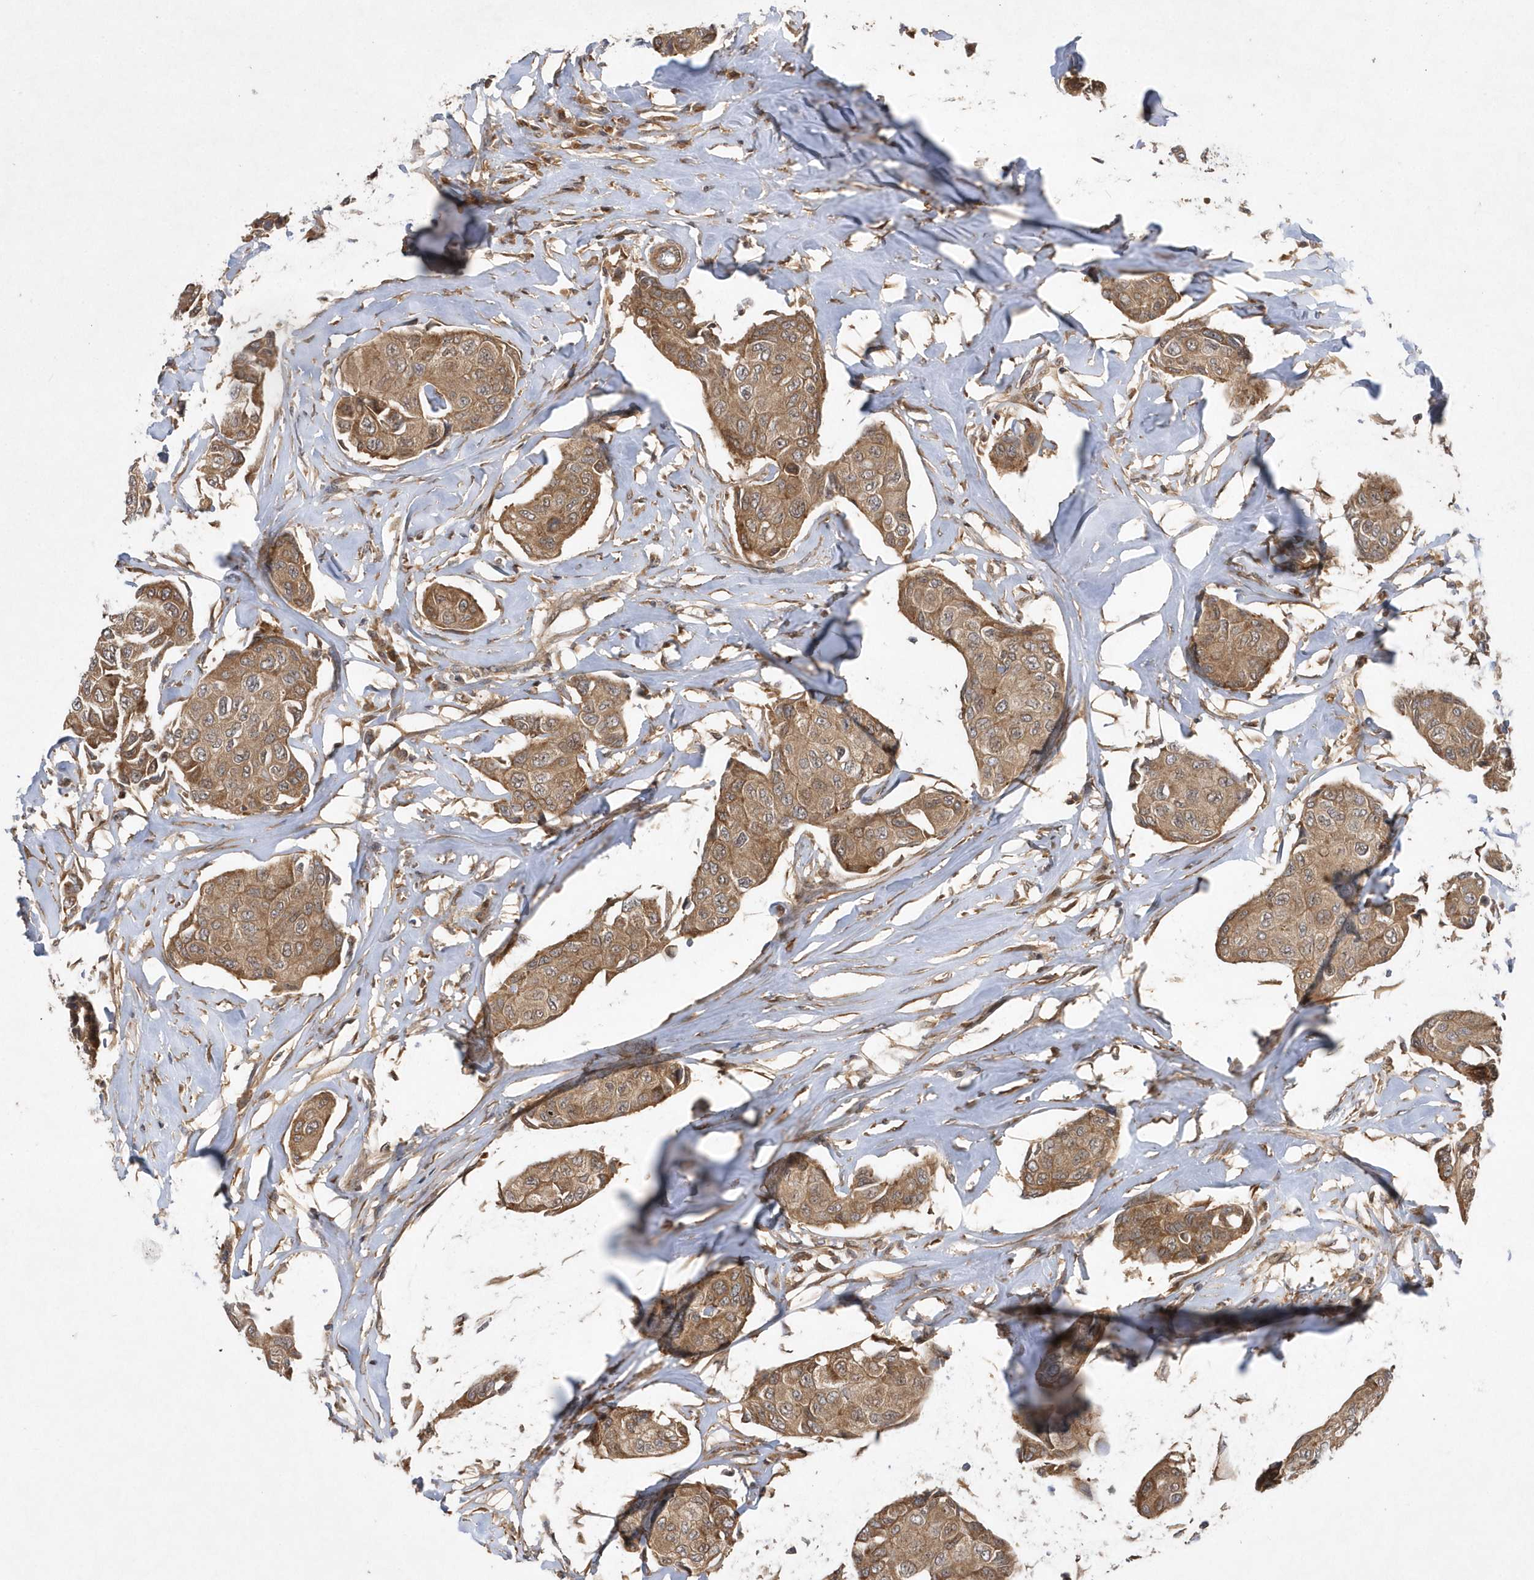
{"staining": {"intensity": "moderate", "quantity": ">75%", "location": "cytoplasmic/membranous"}, "tissue": "breast cancer", "cell_type": "Tumor cells", "image_type": "cancer", "snomed": [{"axis": "morphology", "description": "Duct carcinoma"}, {"axis": "topography", "description": "Breast"}], "caption": "Human breast infiltrating ductal carcinoma stained with a protein marker shows moderate staining in tumor cells.", "gene": "GFM2", "patient": {"sex": "female", "age": 80}}